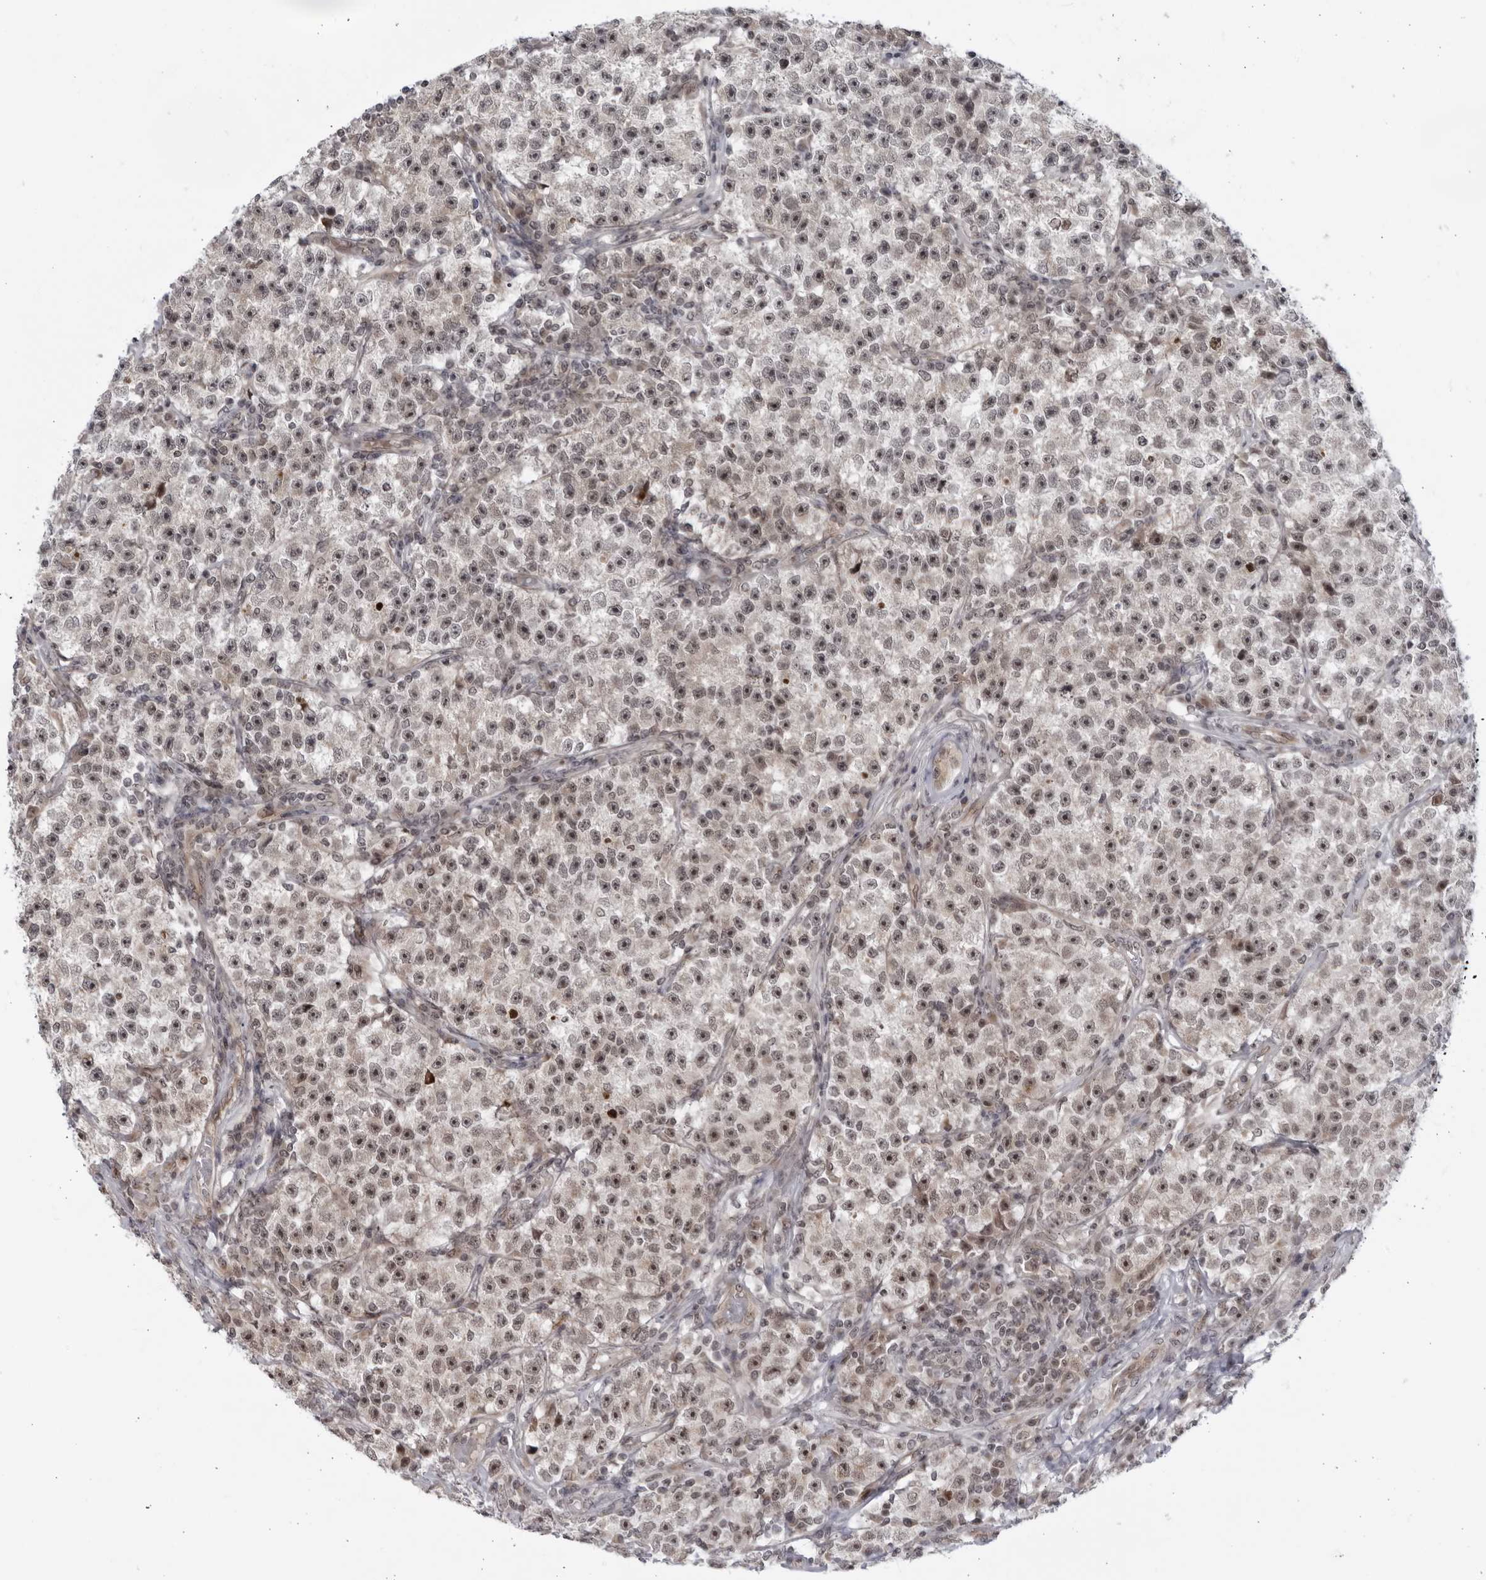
{"staining": {"intensity": "moderate", "quantity": ">75%", "location": "nuclear"}, "tissue": "testis cancer", "cell_type": "Tumor cells", "image_type": "cancer", "snomed": [{"axis": "morphology", "description": "Seminoma, NOS"}, {"axis": "topography", "description": "Testis"}], "caption": "Human seminoma (testis) stained for a protein (brown) exhibits moderate nuclear positive expression in approximately >75% of tumor cells.", "gene": "ITGB3BP", "patient": {"sex": "male", "age": 22}}